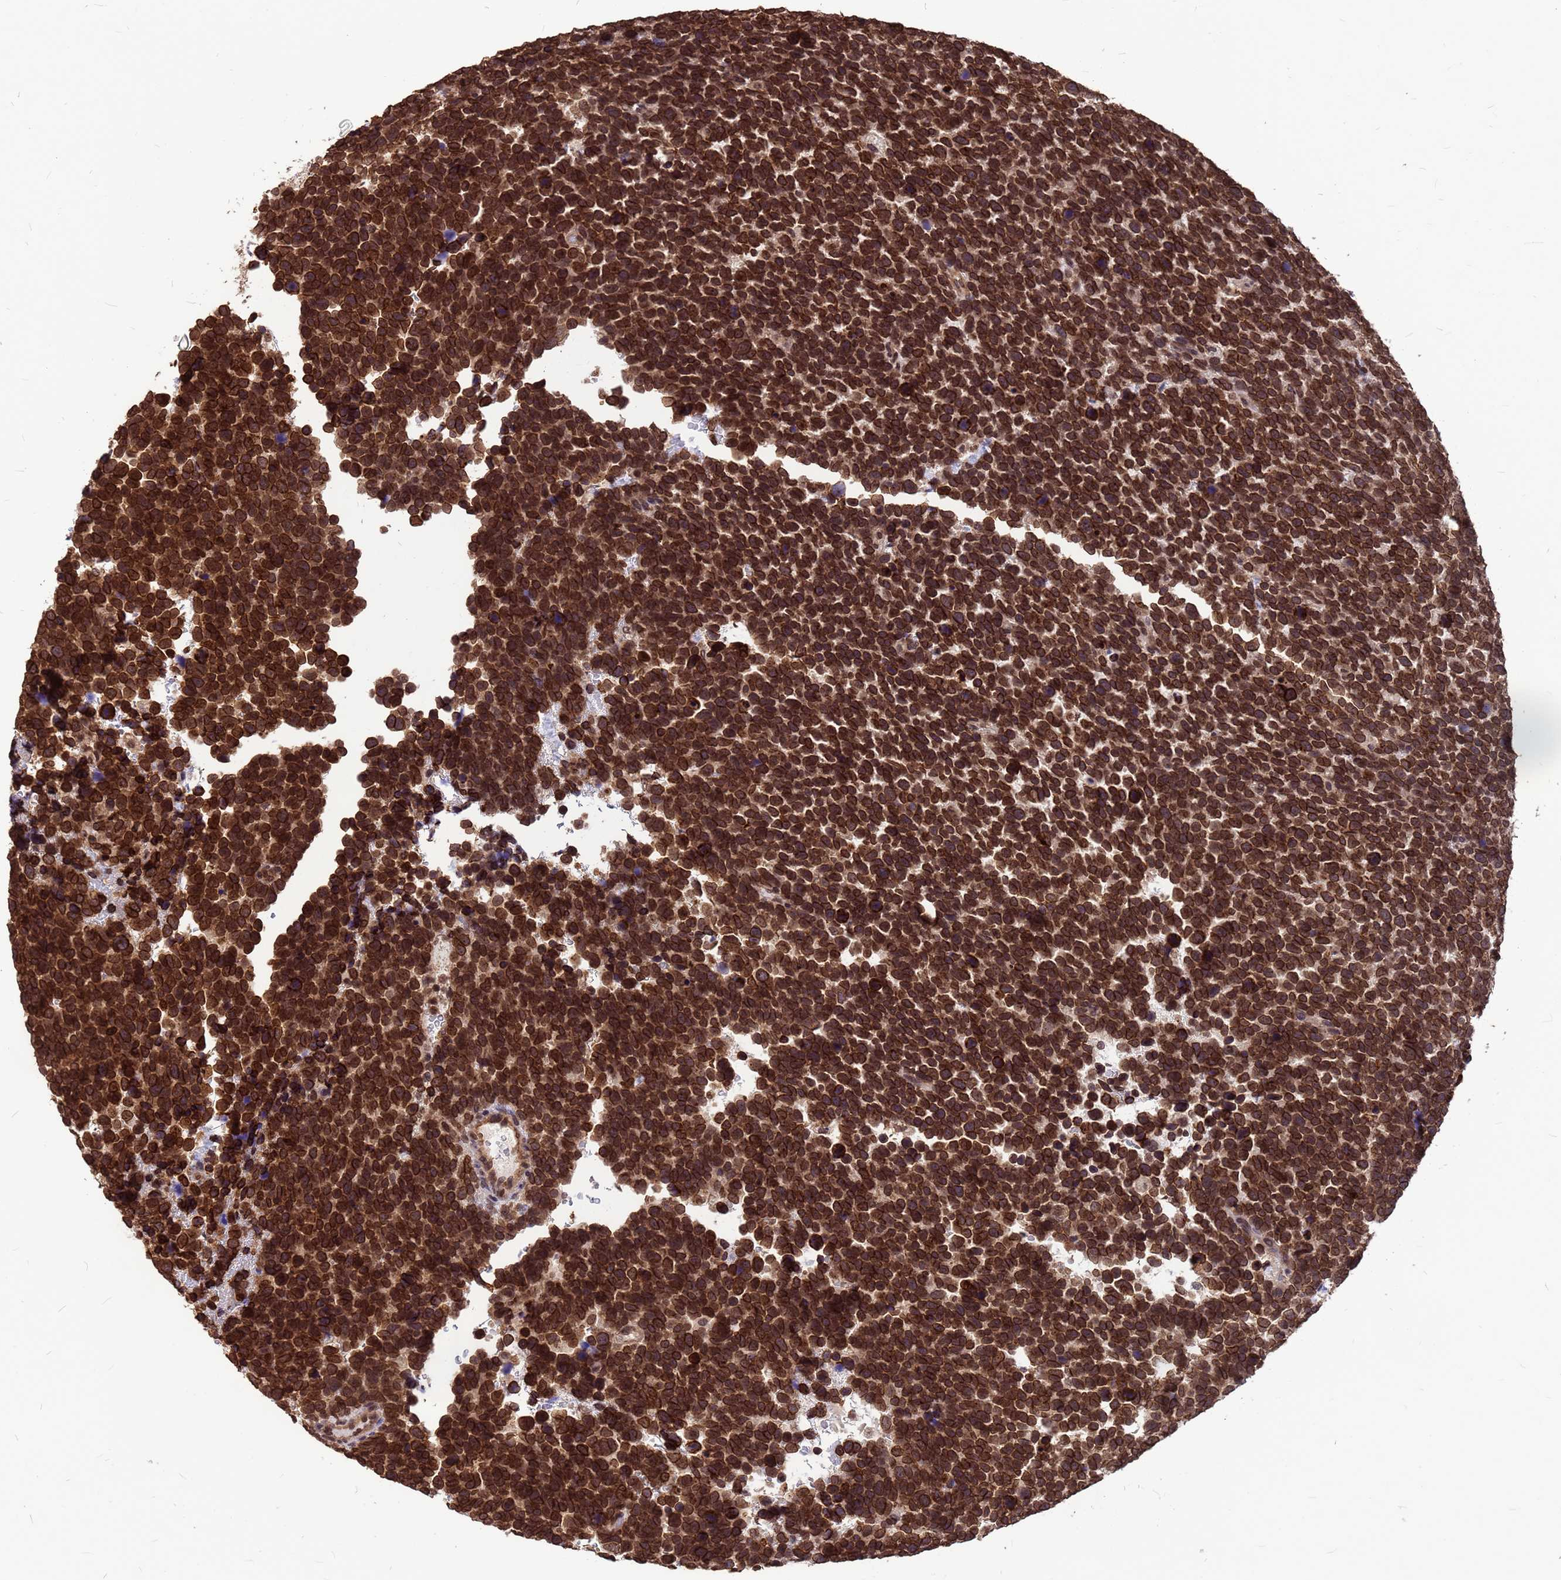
{"staining": {"intensity": "strong", "quantity": ">75%", "location": "cytoplasmic/membranous,nuclear"}, "tissue": "urothelial cancer", "cell_type": "Tumor cells", "image_type": "cancer", "snomed": [{"axis": "morphology", "description": "Urothelial carcinoma, High grade"}, {"axis": "topography", "description": "Urinary bladder"}], "caption": "Protein staining of urothelial cancer tissue exhibits strong cytoplasmic/membranous and nuclear staining in approximately >75% of tumor cells.", "gene": "C1orf35", "patient": {"sex": "female", "age": 82}}